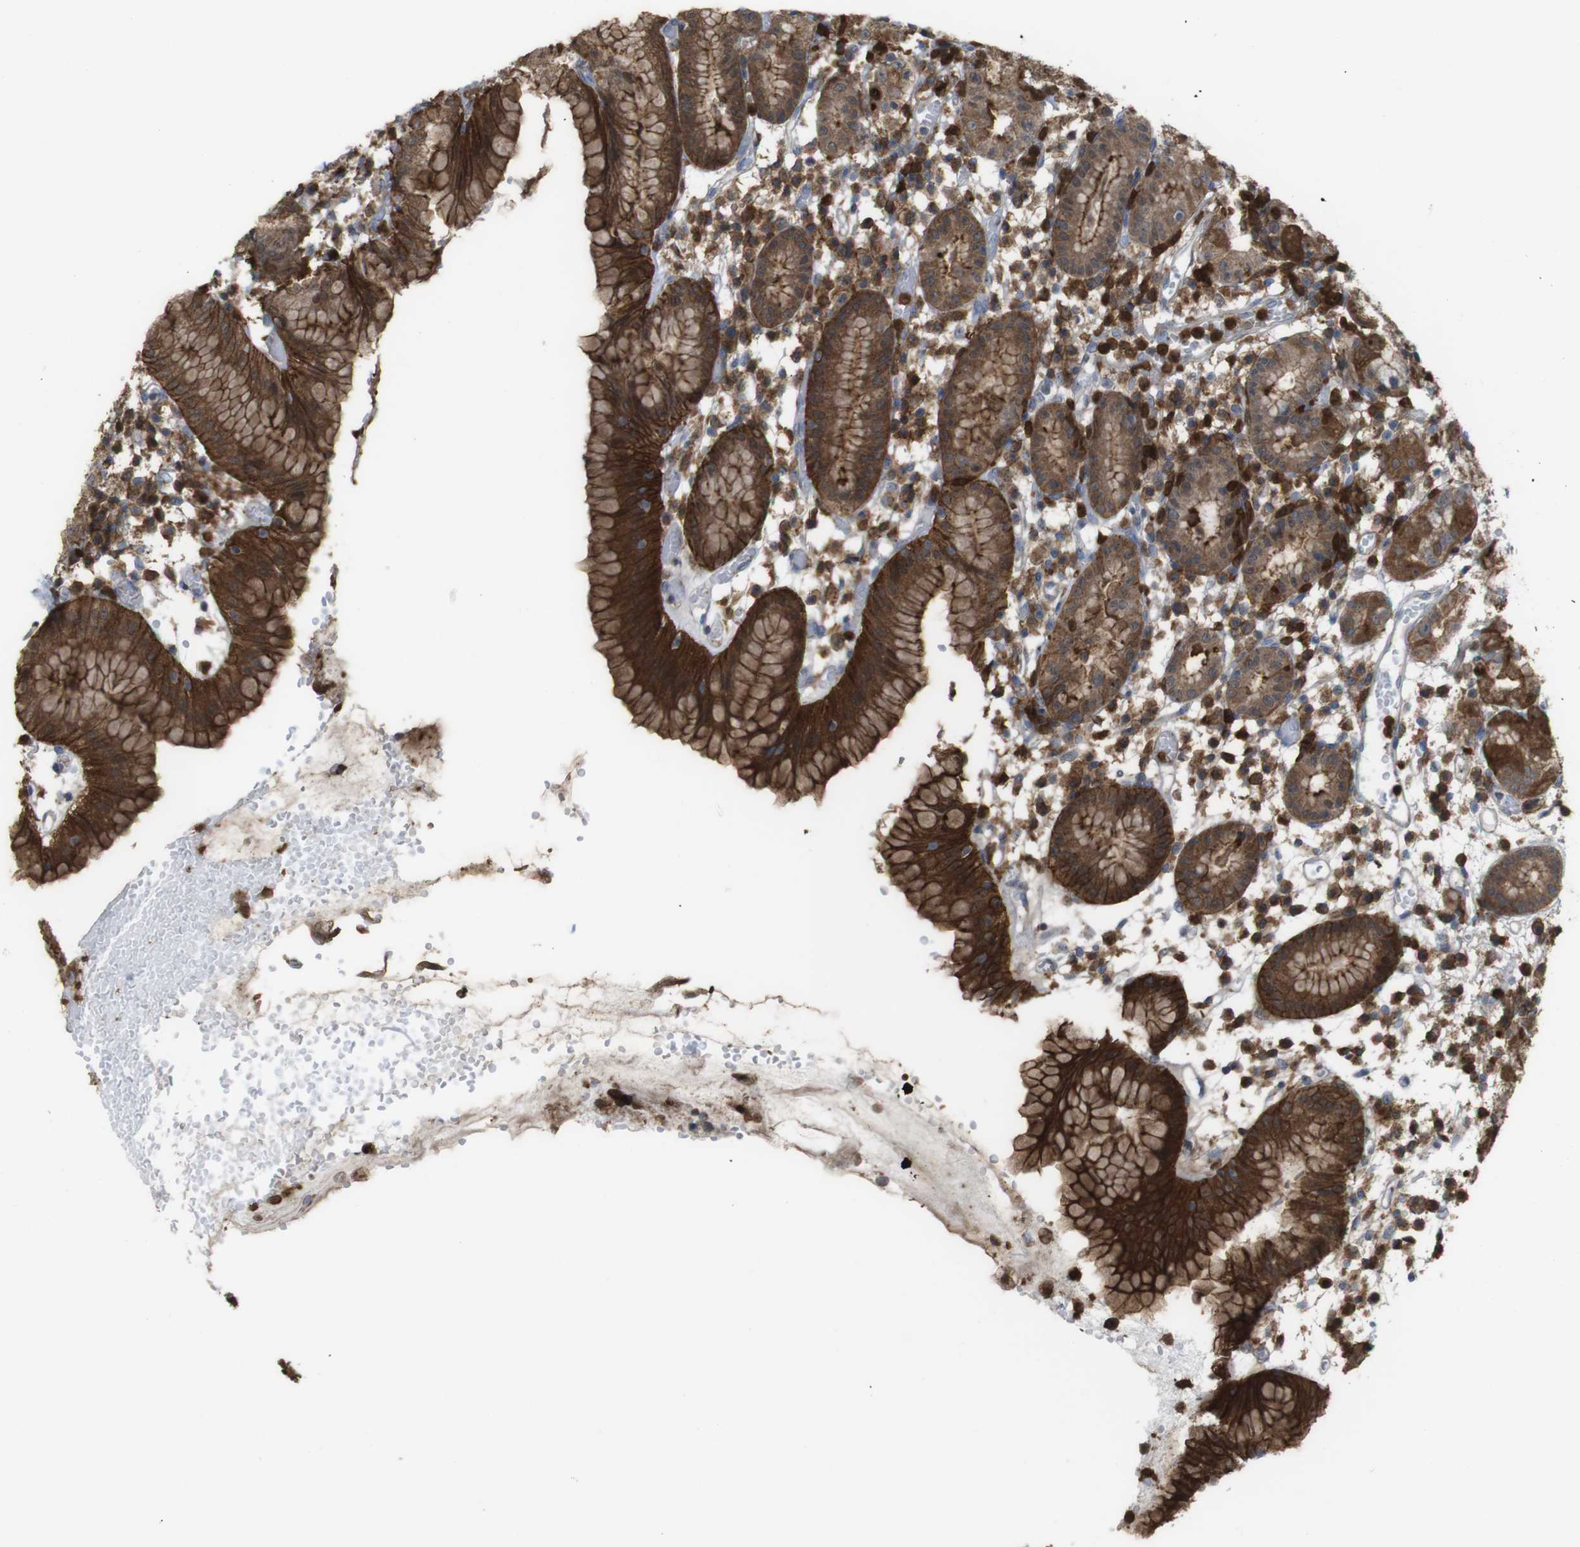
{"staining": {"intensity": "strong", "quantity": ">75%", "location": "cytoplasmic/membranous"}, "tissue": "stomach", "cell_type": "Glandular cells", "image_type": "normal", "snomed": [{"axis": "morphology", "description": "Normal tissue, NOS"}, {"axis": "topography", "description": "Stomach"}, {"axis": "topography", "description": "Stomach, lower"}], "caption": "This is a histology image of immunohistochemistry staining of benign stomach, which shows strong expression in the cytoplasmic/membranous of glandular cells.", "gene": "PRKCD", "patient": {"sex": "female", "age": 75}}